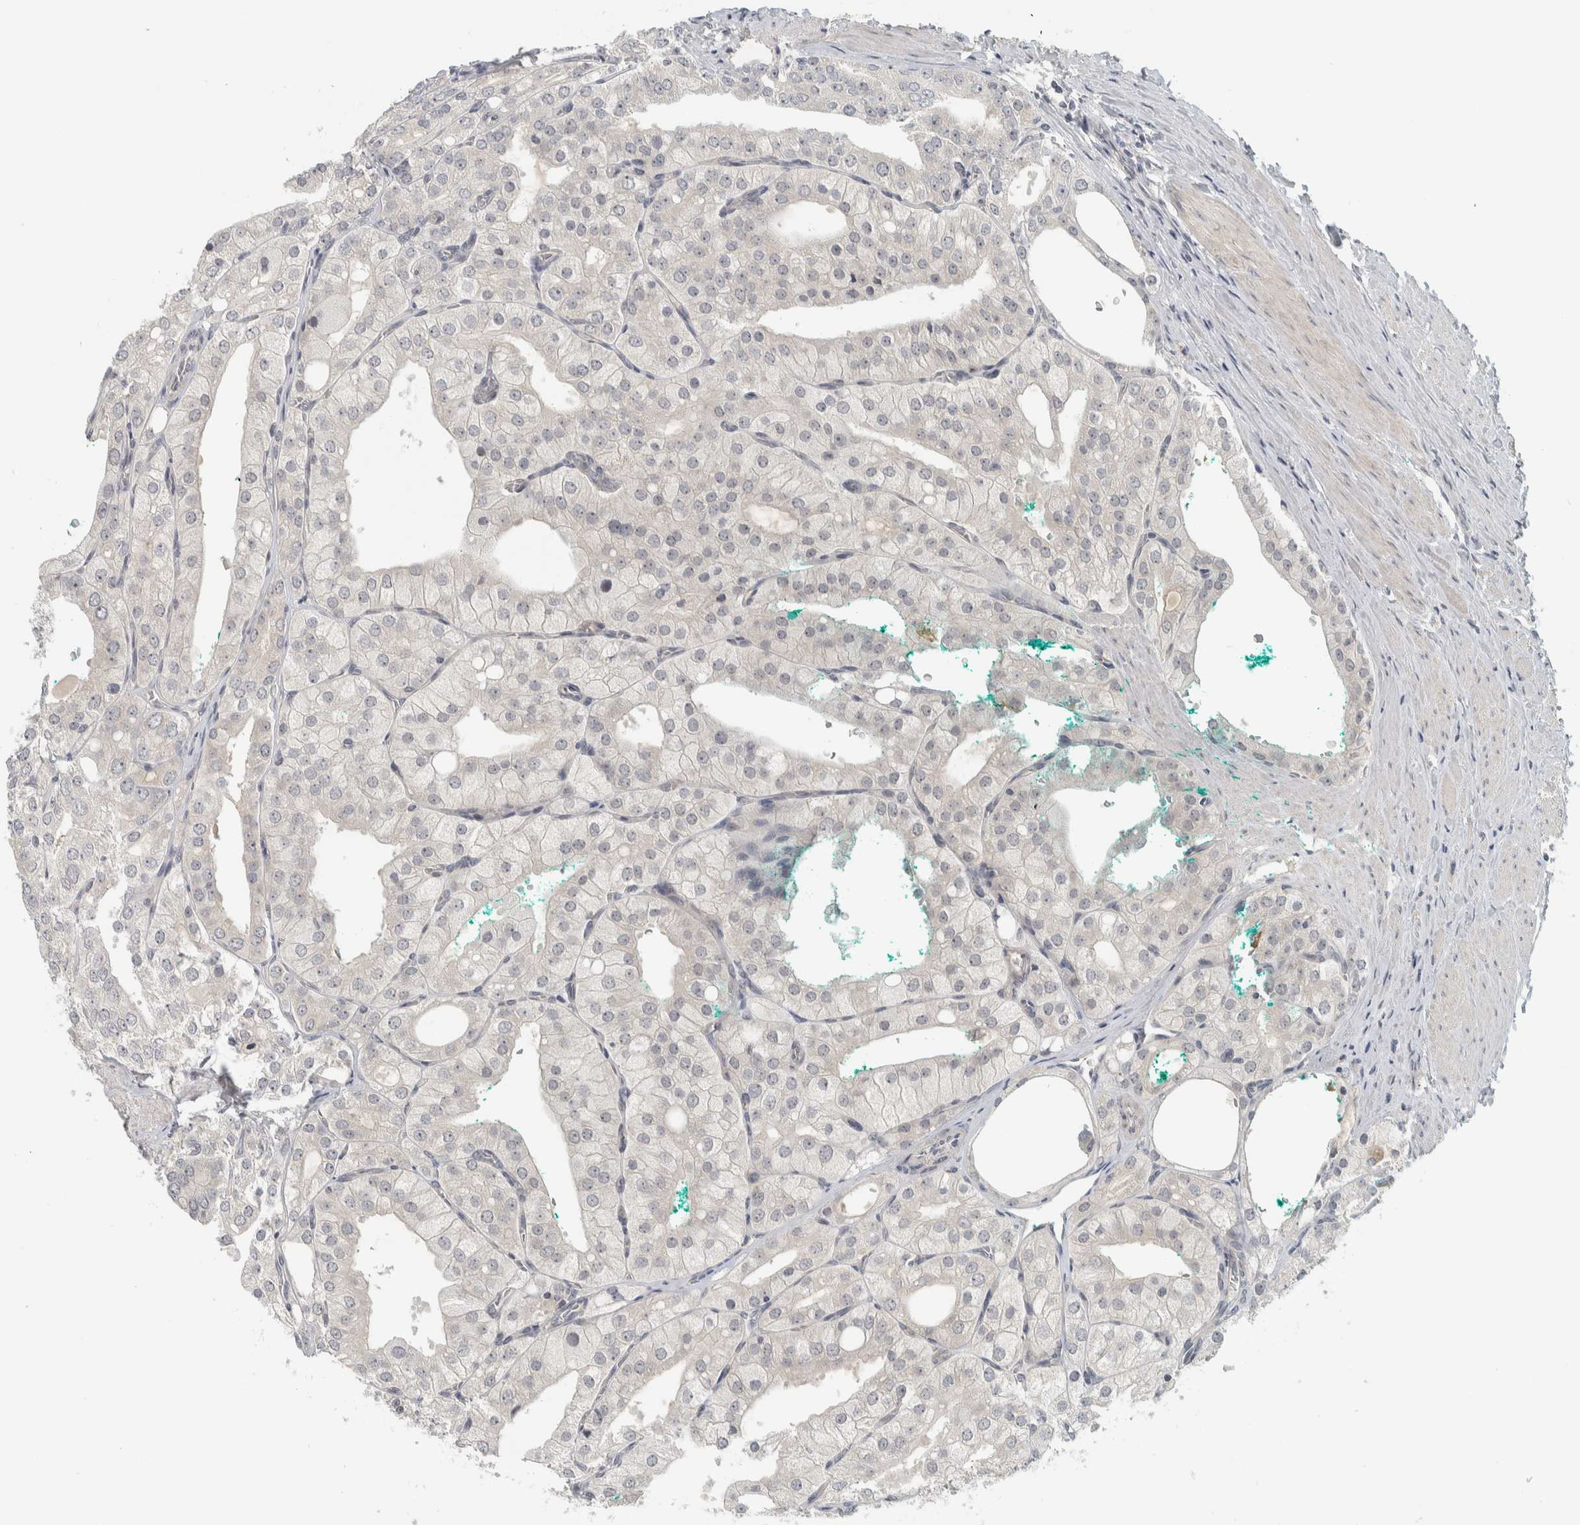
{"staining": {"intensity": "negative", "quantity": "none", "location": "none"}, "tissue": "prostate cancer", "cell_type": "Tumor cells", "image_type": "cancer", "snomed": [{"axis": "morphology", "description": "Adenocarcinoma, High grade"}, {"axis": "topography", "description": "Prostate"}], "caption": "DAB immunohistochemical staining of human prostate cancer (adenocarcinoma (high-grade)) demonstrates no significant expression in tumor cells.", "gene": "AFP", "patient": {"sex": "male", "age": 50}}